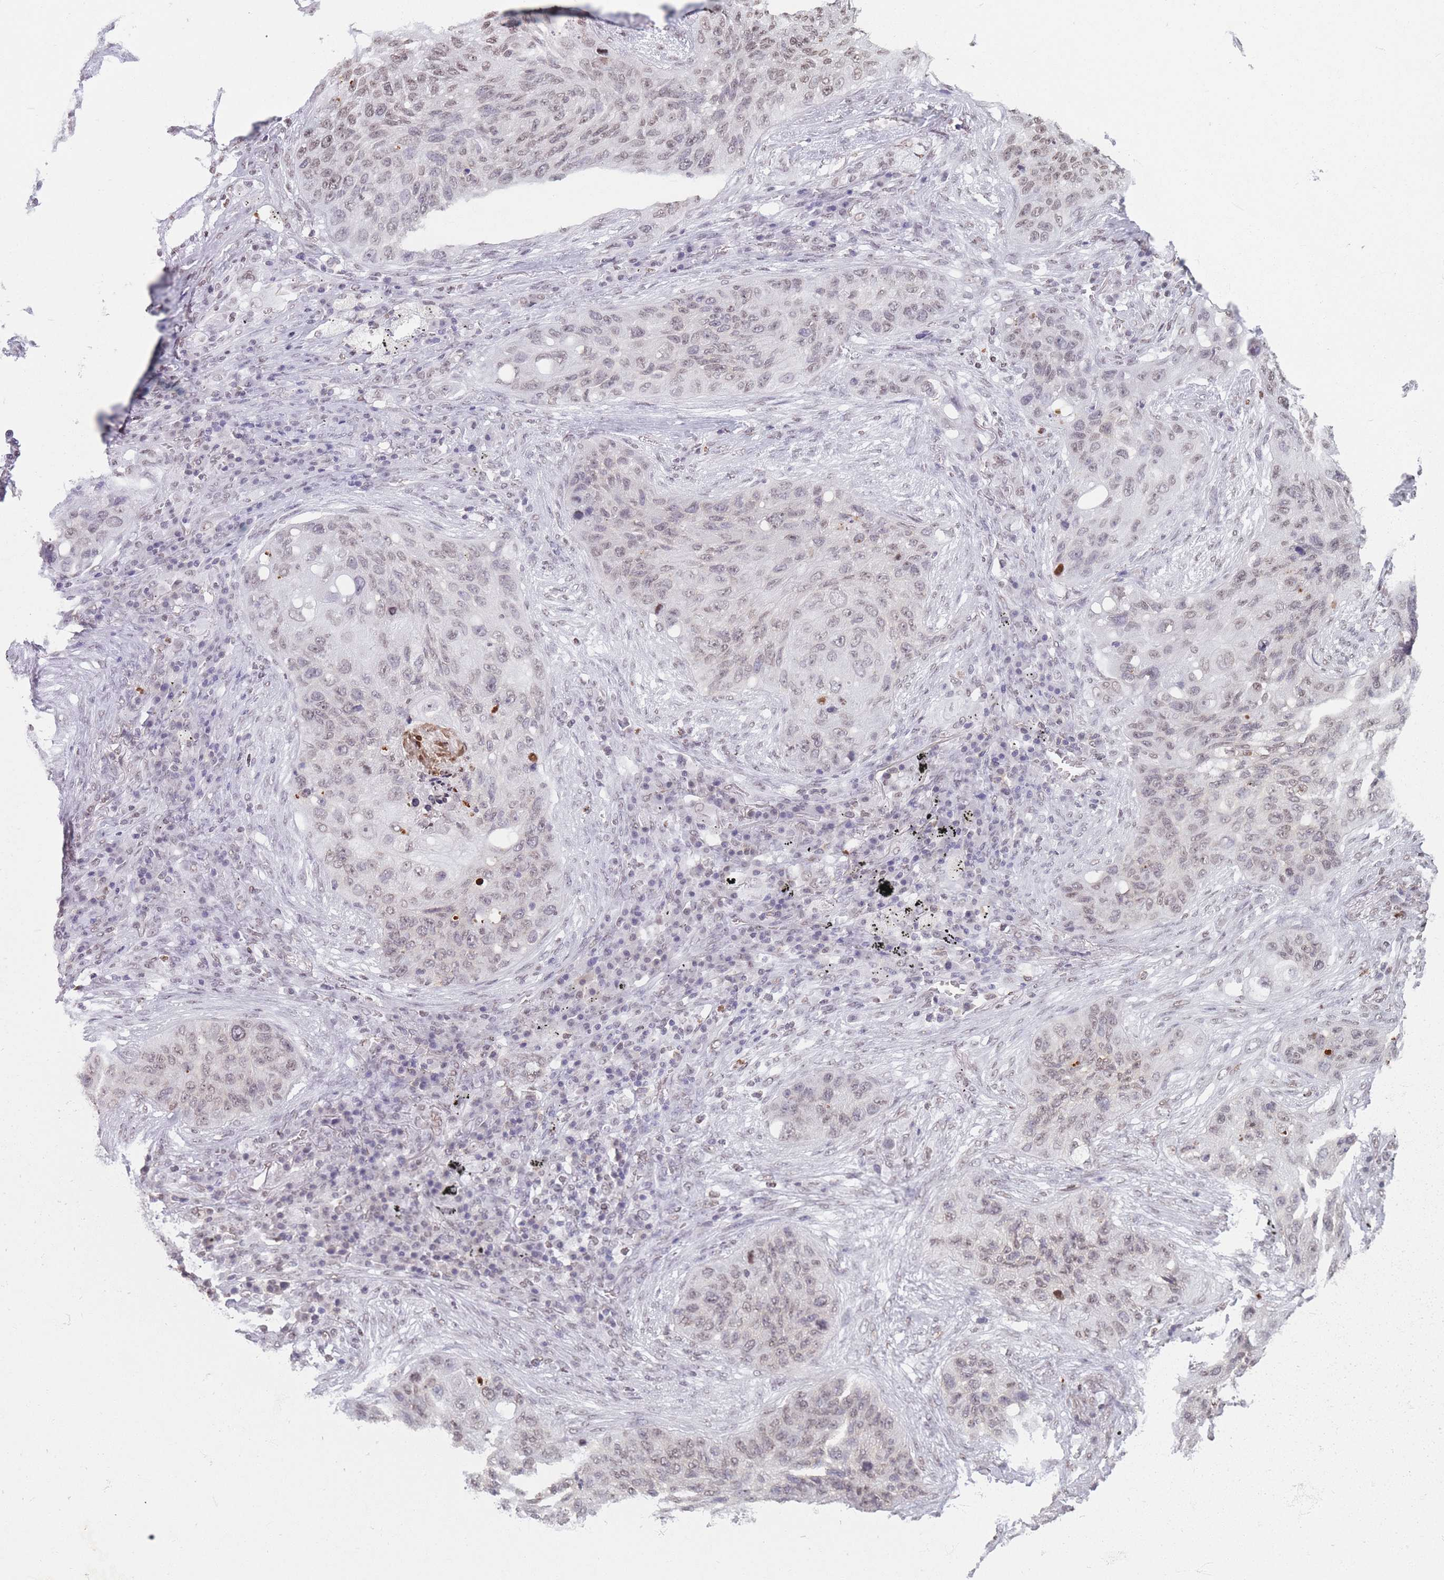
{"staining": {"intensity": "weak", "quantity": "25%-75%", "location": "nuclear"}, "tissue": "lung cancer", "cell_type": "Tumor cells", "image_type": "cancer", "snomed": [{"axis": "morphology", "description": "Squamous cell carcinoma, NOS"}, {"axis": "topography", "description": "Lung"}], "caption": "Weak nuclear positivity for a protein is identified in approximately 25%-75% of tumor cells of lung cancer (squamous cell carcinoma) using immunohistochemistry (IHC).", "gene": "RYK", "patient": {"sex": "female", "age": 63}}